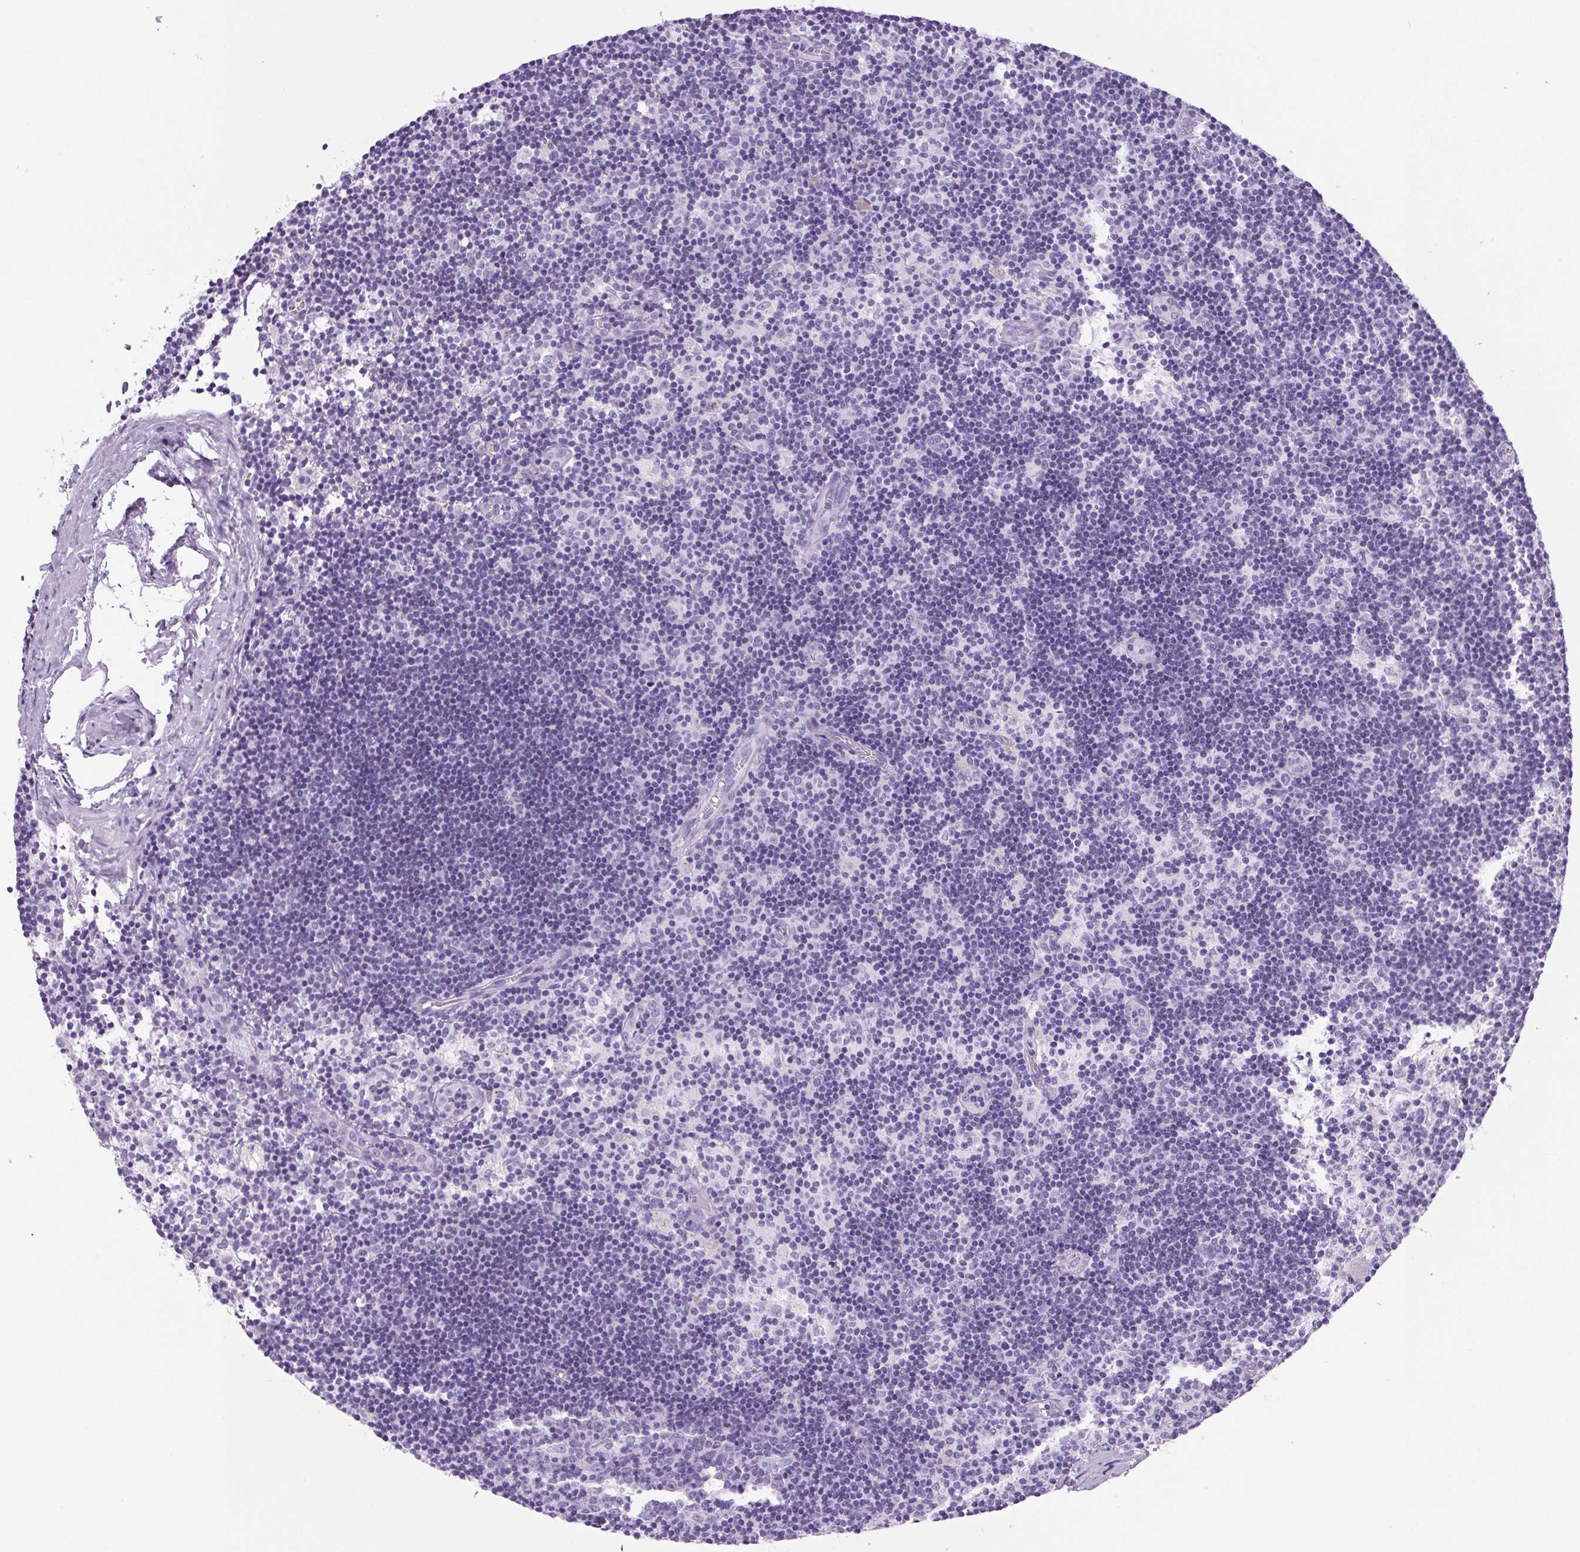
{"staining": {"intensity": "negative", "quantity": "none", "location": "none"}, "tissue": "lymph node", "cell_type": "Germinal center cells", "image_type": "normal", "snomed": [{"axis": "morphology", "description": "Normal tissue, NOS"}, {"axis": "topography", "description": "Lymph node"}], "caption": "Immunohistochemical staining of benign lymph node exhibits no significant positivity in germinal center cells. (DAB (3,3'-diaminobenzidine) immunohistochemistry (IHC) visualized using brightfield microscopy, high magnification).", "gene": "PRRT1", "patient": {"sex": "female", "age": 45}}